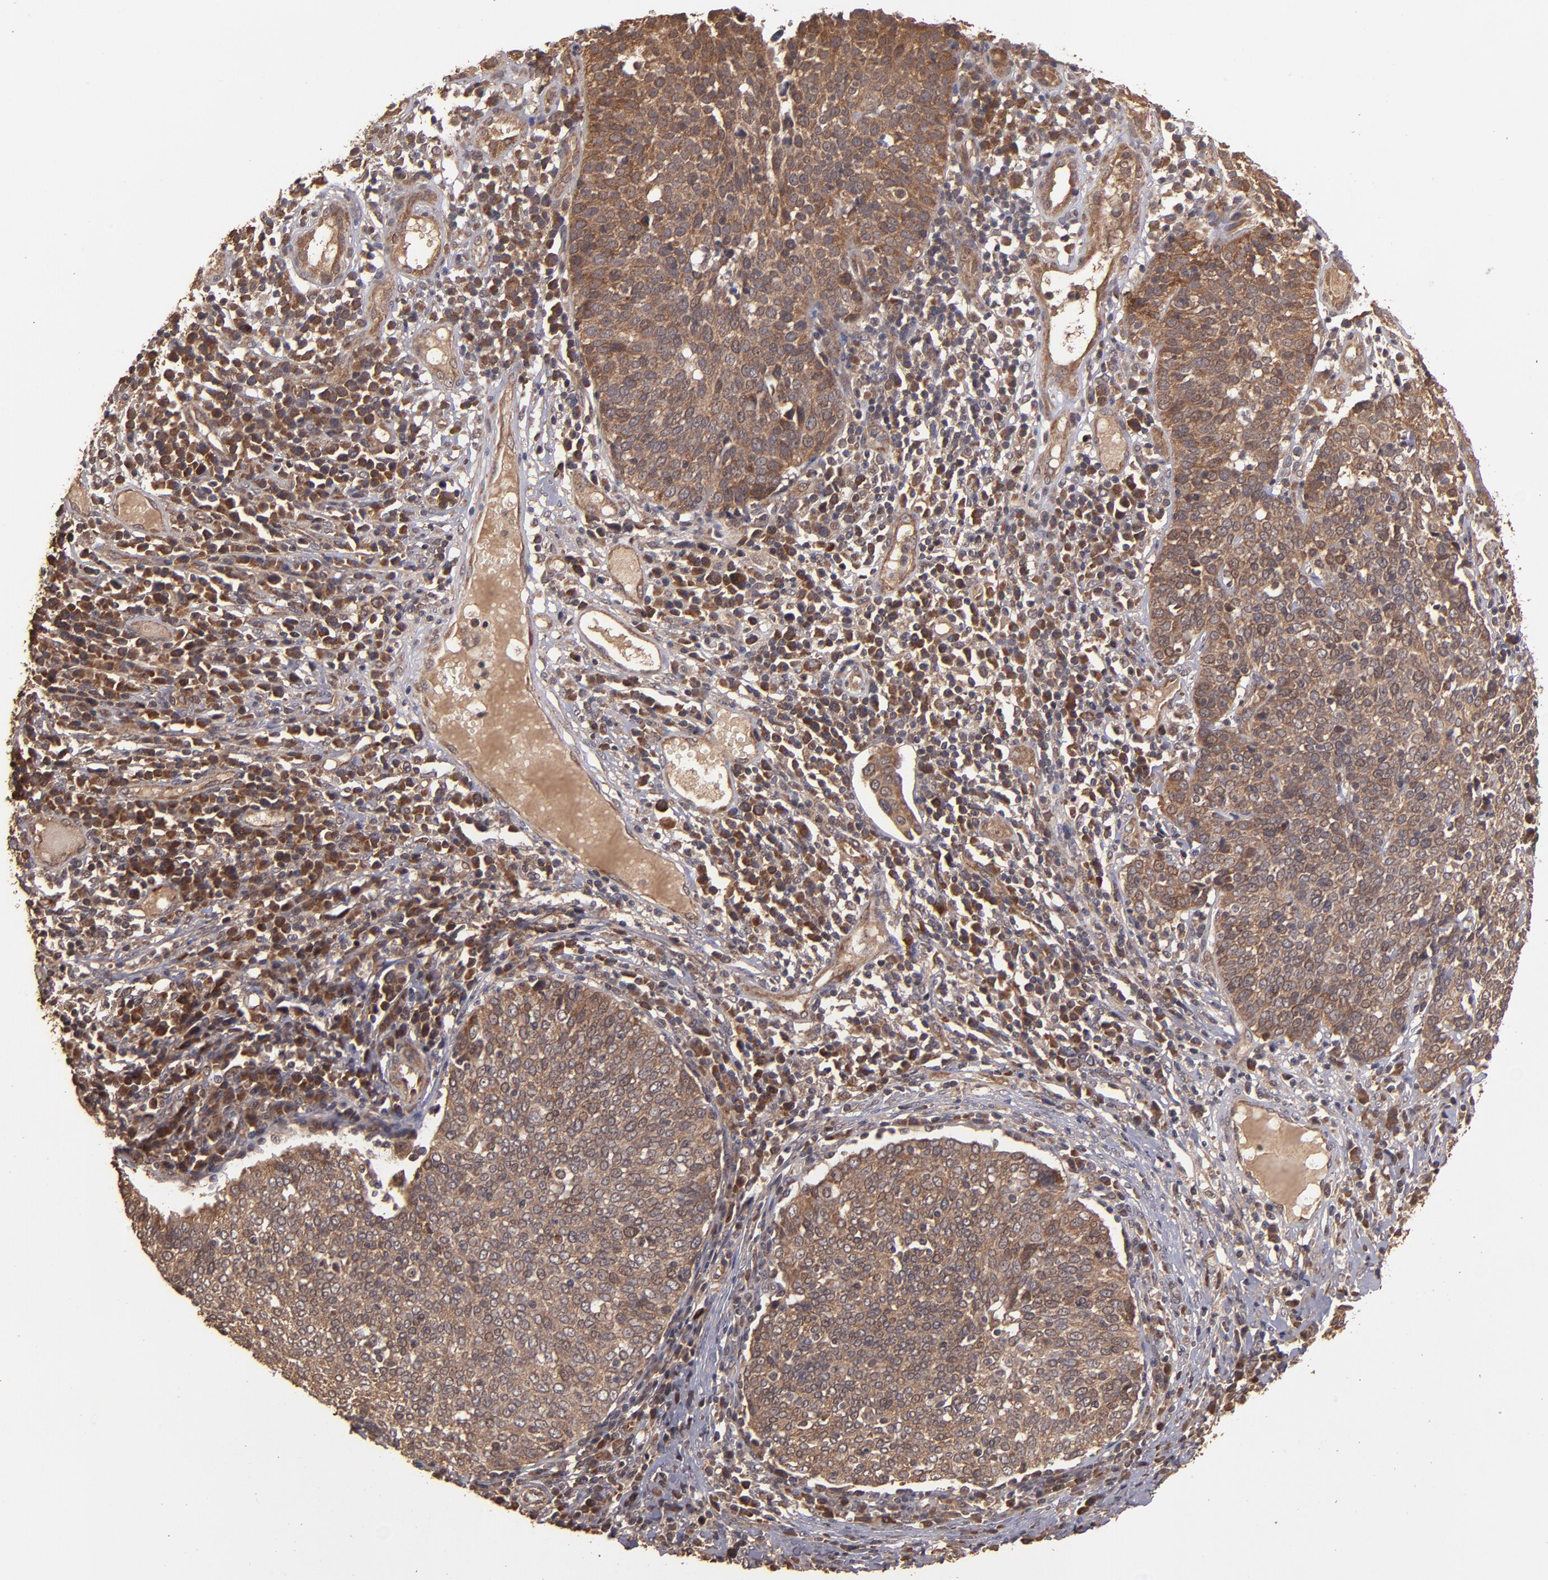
{"staining": {"intensity": "strong", "quantity": ">75%", "location": "cytoplasmic/membranous"}, "tissue": "cervical cancer", "cell_type": "Tumor cells", "image_type": "cancer", "snomed": [{"axis": "morphology", "description": "Squamous cell carcinoma, NOS"}, {"axis": "topography", "description": "Cervix"}], "caption": "Immunohistochemistry (DAB (3,3'-diaminobenzidine)) staining of human squamous cell carcinoma (cervical) reveals strong cytoplasmic/membranous protein staining in about >75% of tumor cells. Nuclei are stained in blue.", "gene": "TXNDC16", "patient": {"sex": "female", "age": 40}}